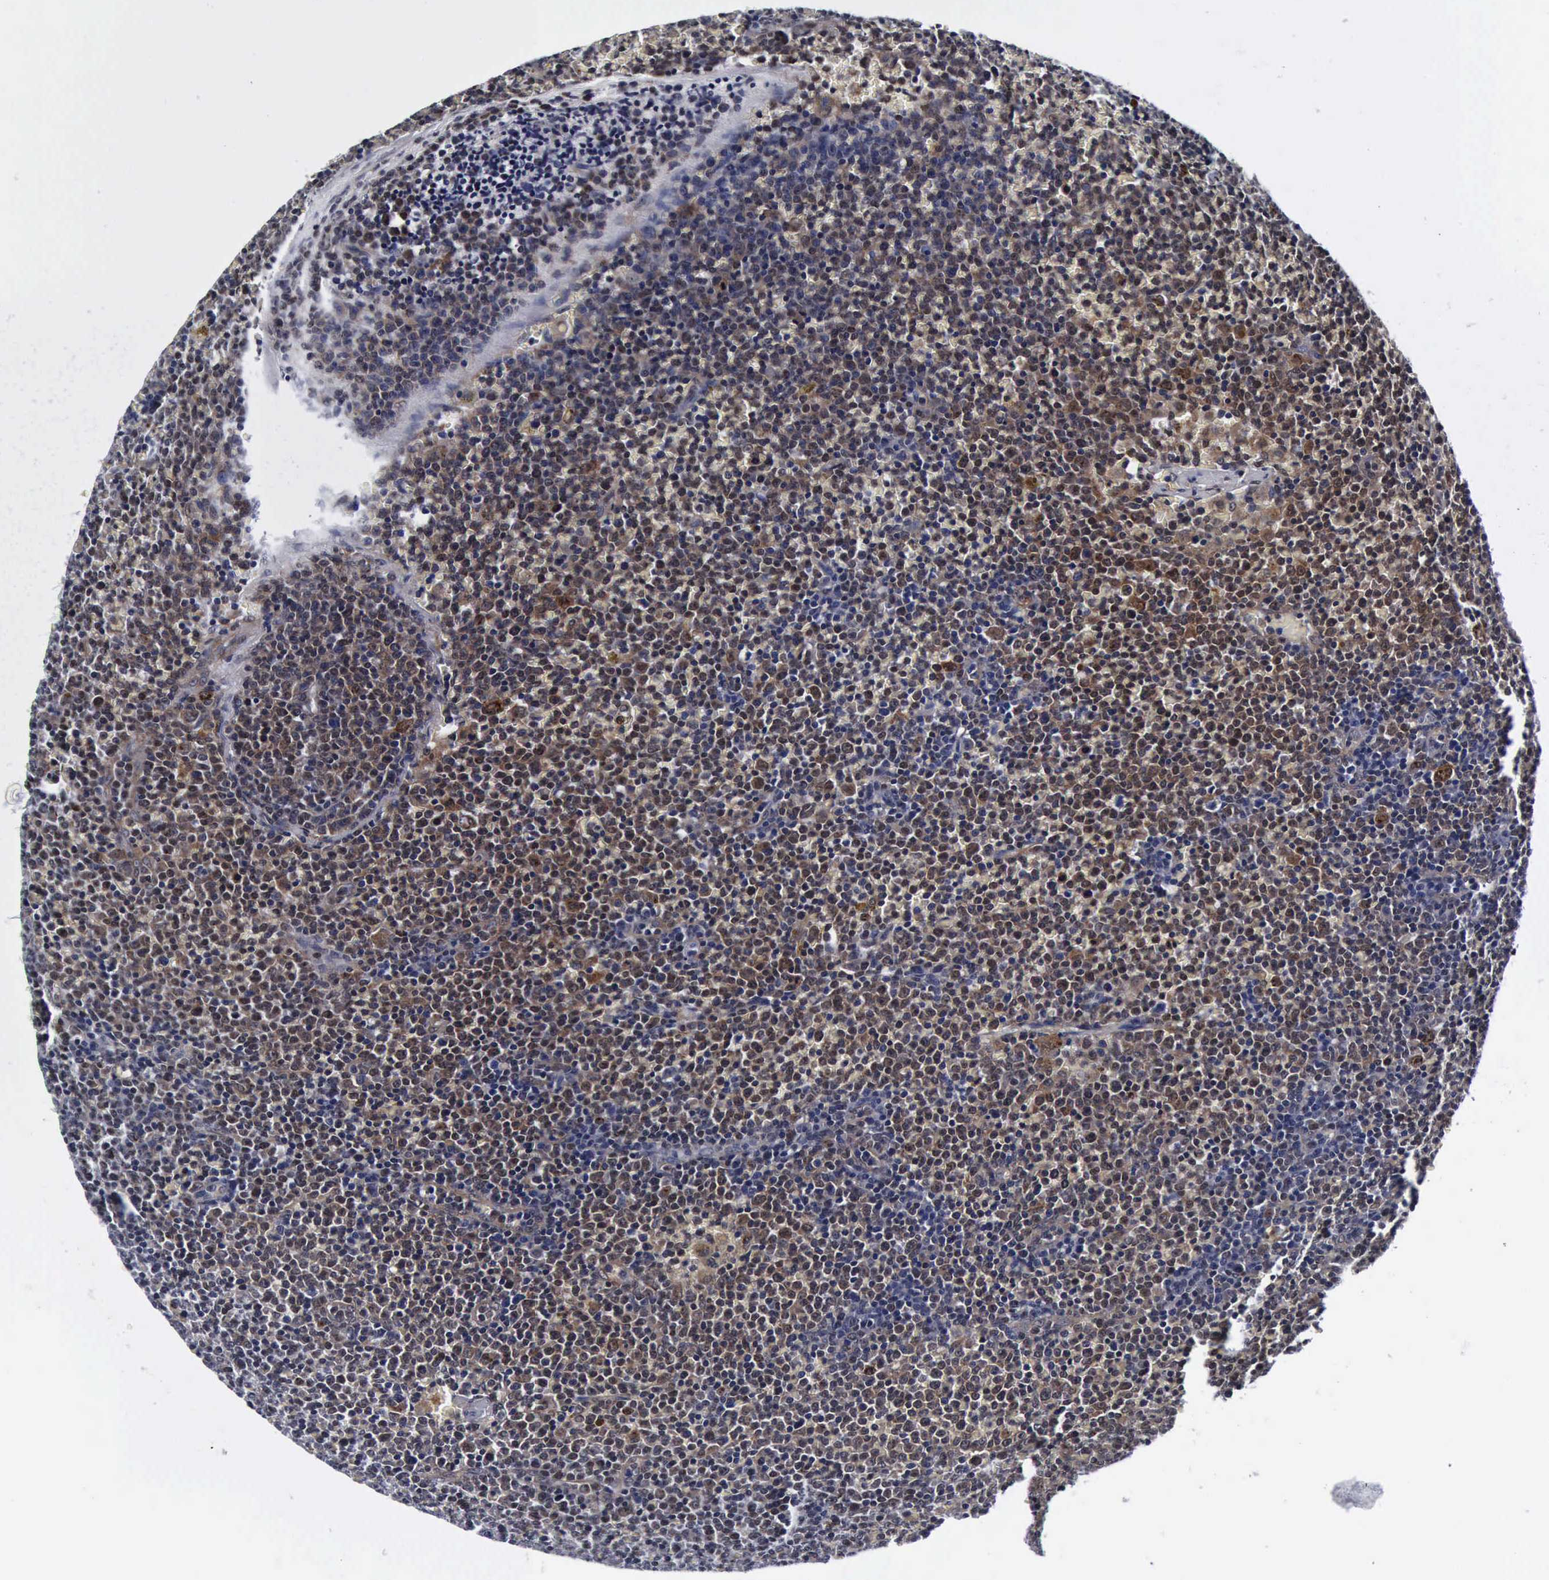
{"staining": {"intensity": "weak", "quantity": "25%-75%", "location": "cytoplasmic/membranous,nuclear"}, "tissue": "lymphoma", "cell_type": "Tumor cells", "image_type": "cancer", "snomed": [{"axis": "morphology", "description": "Malignant lymphoma, non-Hodgkin's type, Low grade"}, {"axis": "topography", "description": "Lymph node"}], "caption": "Immunohistochemistry (IHC) histopathology image of human lymphoma stained for a protein (brown), which reveals low levels of weak cytoplasmic/membranous and nuclear staining in about 25%-75% of tumor cells.", "gene": "UBC", "patient": {"sex": "male", "age": 50}}